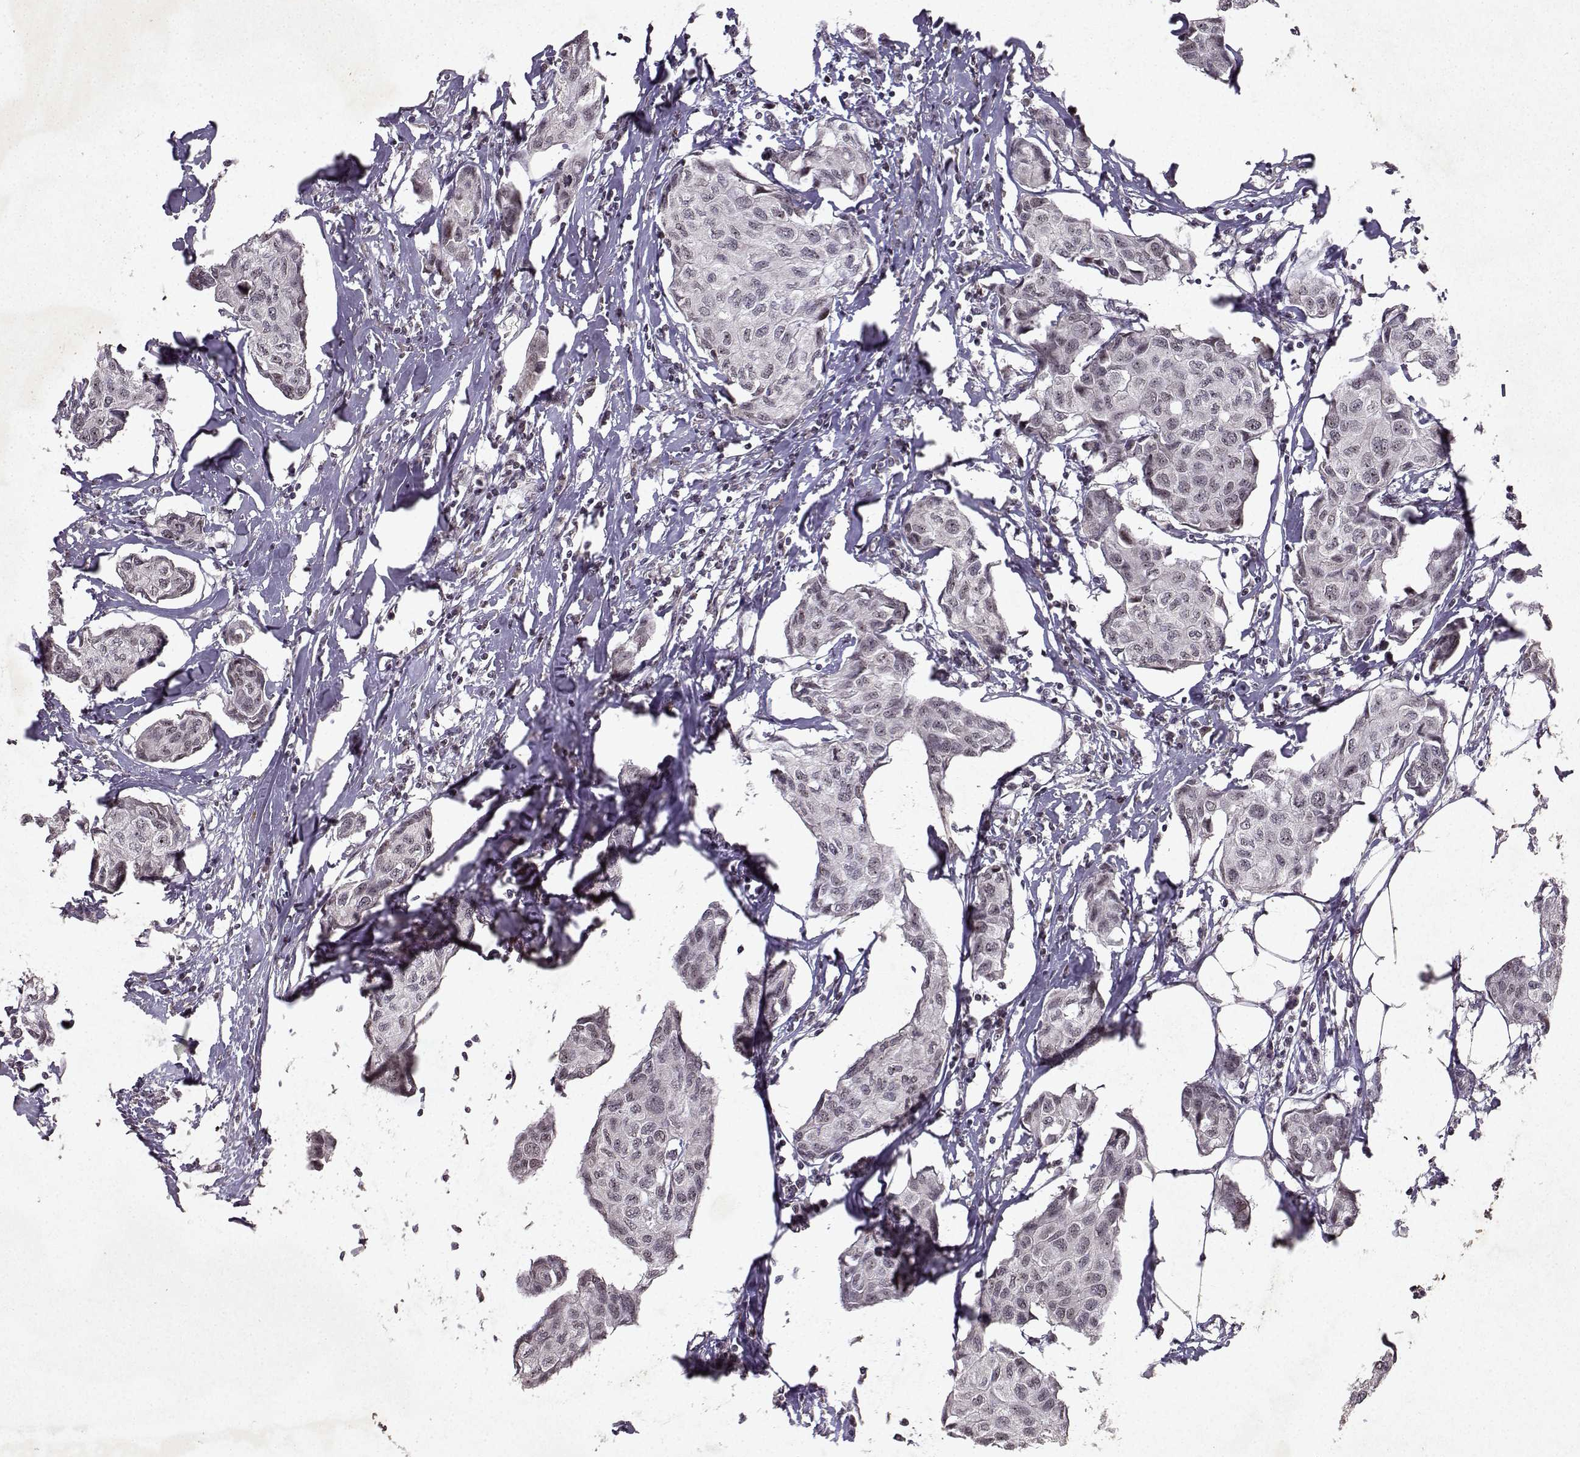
{"staining": {"intensity": "weak", "quantity": "<25%", "location": "nuclear"}, "tissue": "breast cancer", "cell_type": "Tumor cells", "image_type": "cancer", "snomed": [{"axis": "morphology", "description": "Duct carcinoma"}, {"axis": "topography", "description": "Breast"}], "caption": "High magnification brightfield microscopy of breast cancer stained with DAB (3,3'-diaminobenzidine) (brown) and counterstained with hematoxylin (blue): tumor cells show no significant staining.", "gene": "DDX56", "patient": {"sex": "female", "age": 80}}